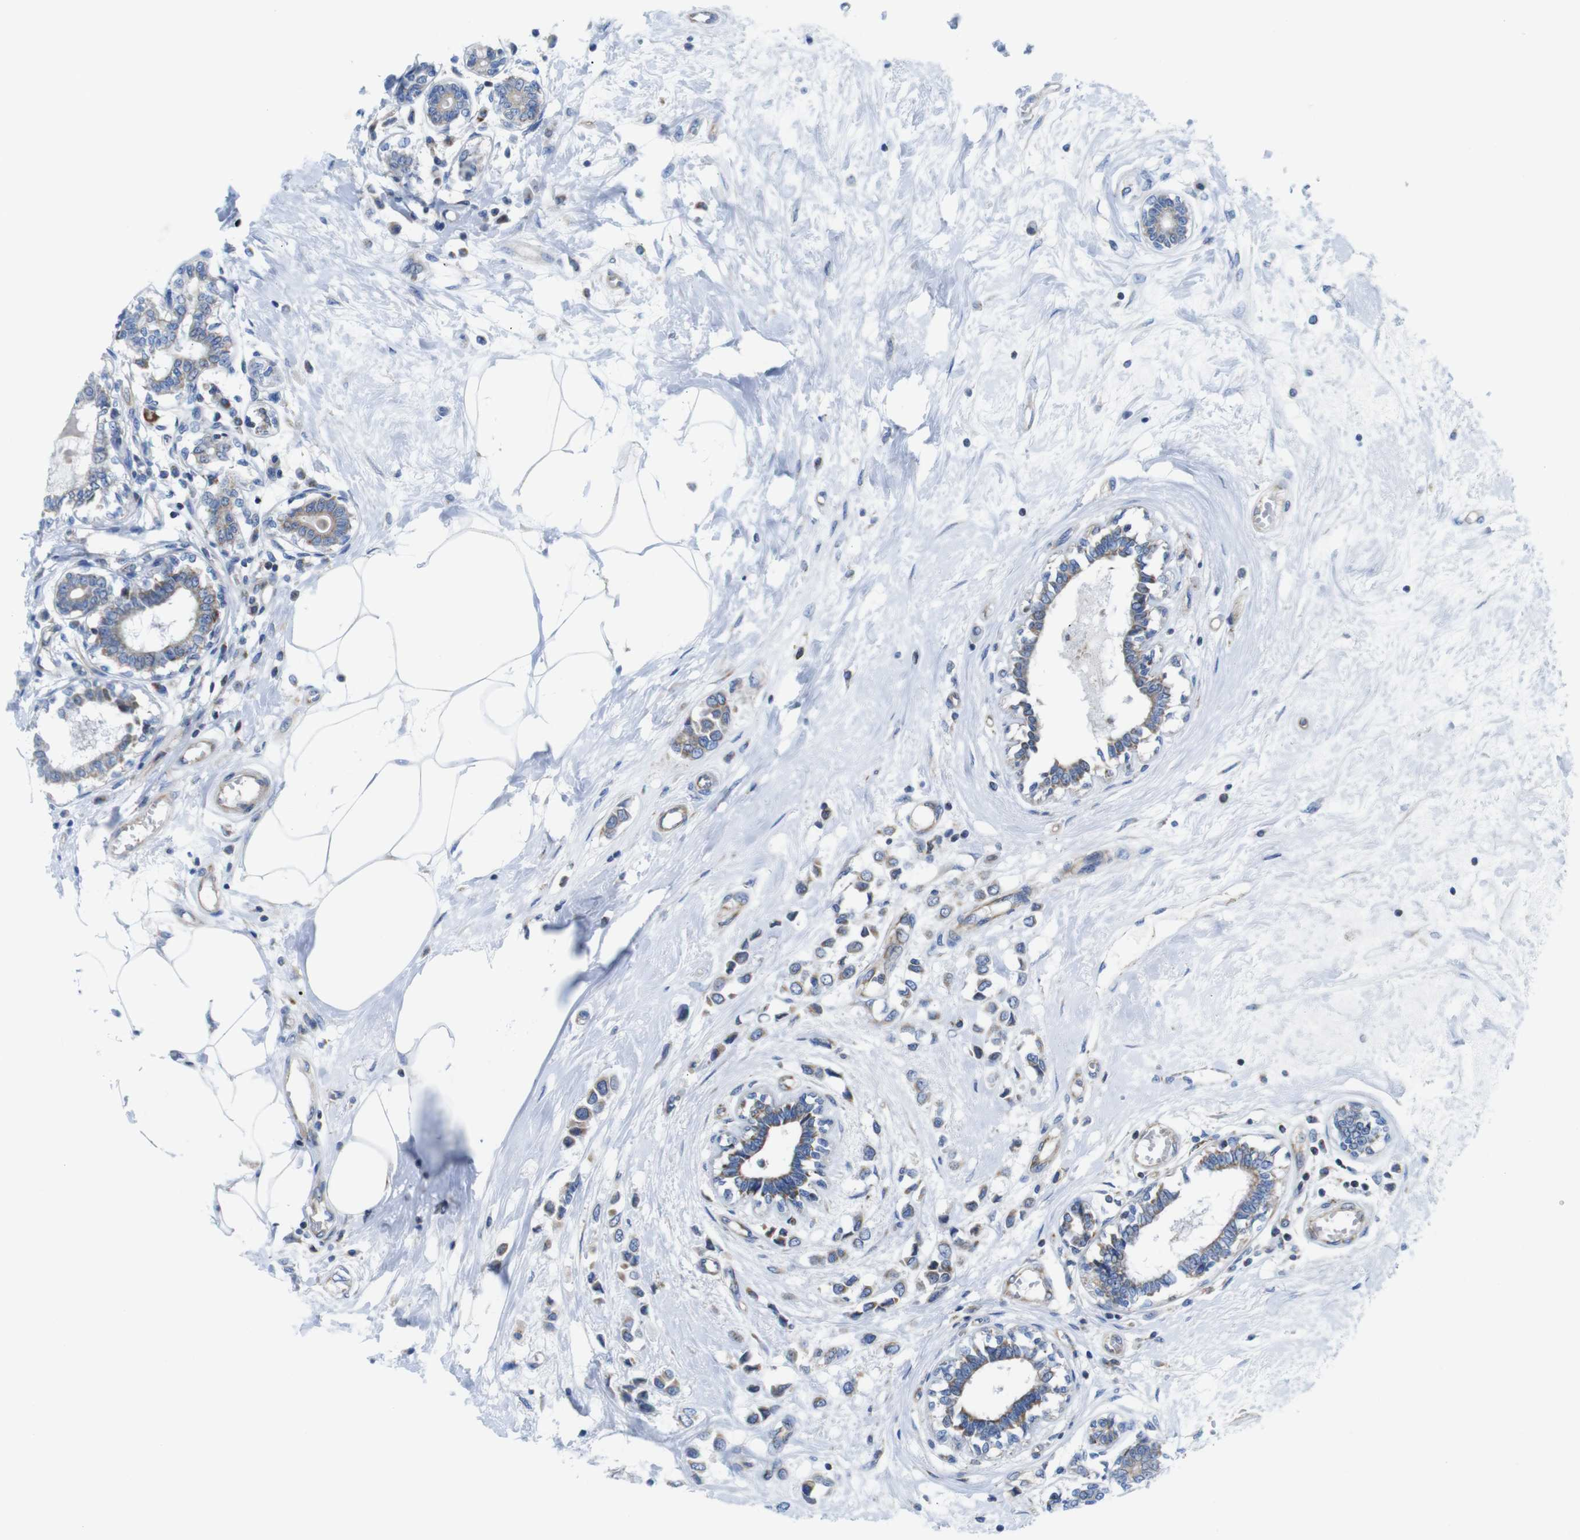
{"staining": {"intensity": "weak", "quantity": ">75%", "location": "cytoplasmic/membranous"}, "tissue": "breast cancer", "cell_type": "Tumor cells", "image_type": "cancer", "snomed": [{"axis": "morphology", "description": "Lobular carcinoma"}, {"axis": "topography", "description": "Breast"}], "caption": "Immunohistochemical staining of breast cancer (lobular carcinoma) displays low levels of weak cytoplasmic/membranous expression in approximately >75% of tumor cells.", "gene": "PDCD1LG2", "patient": {"sex": "female", "age": 51}}